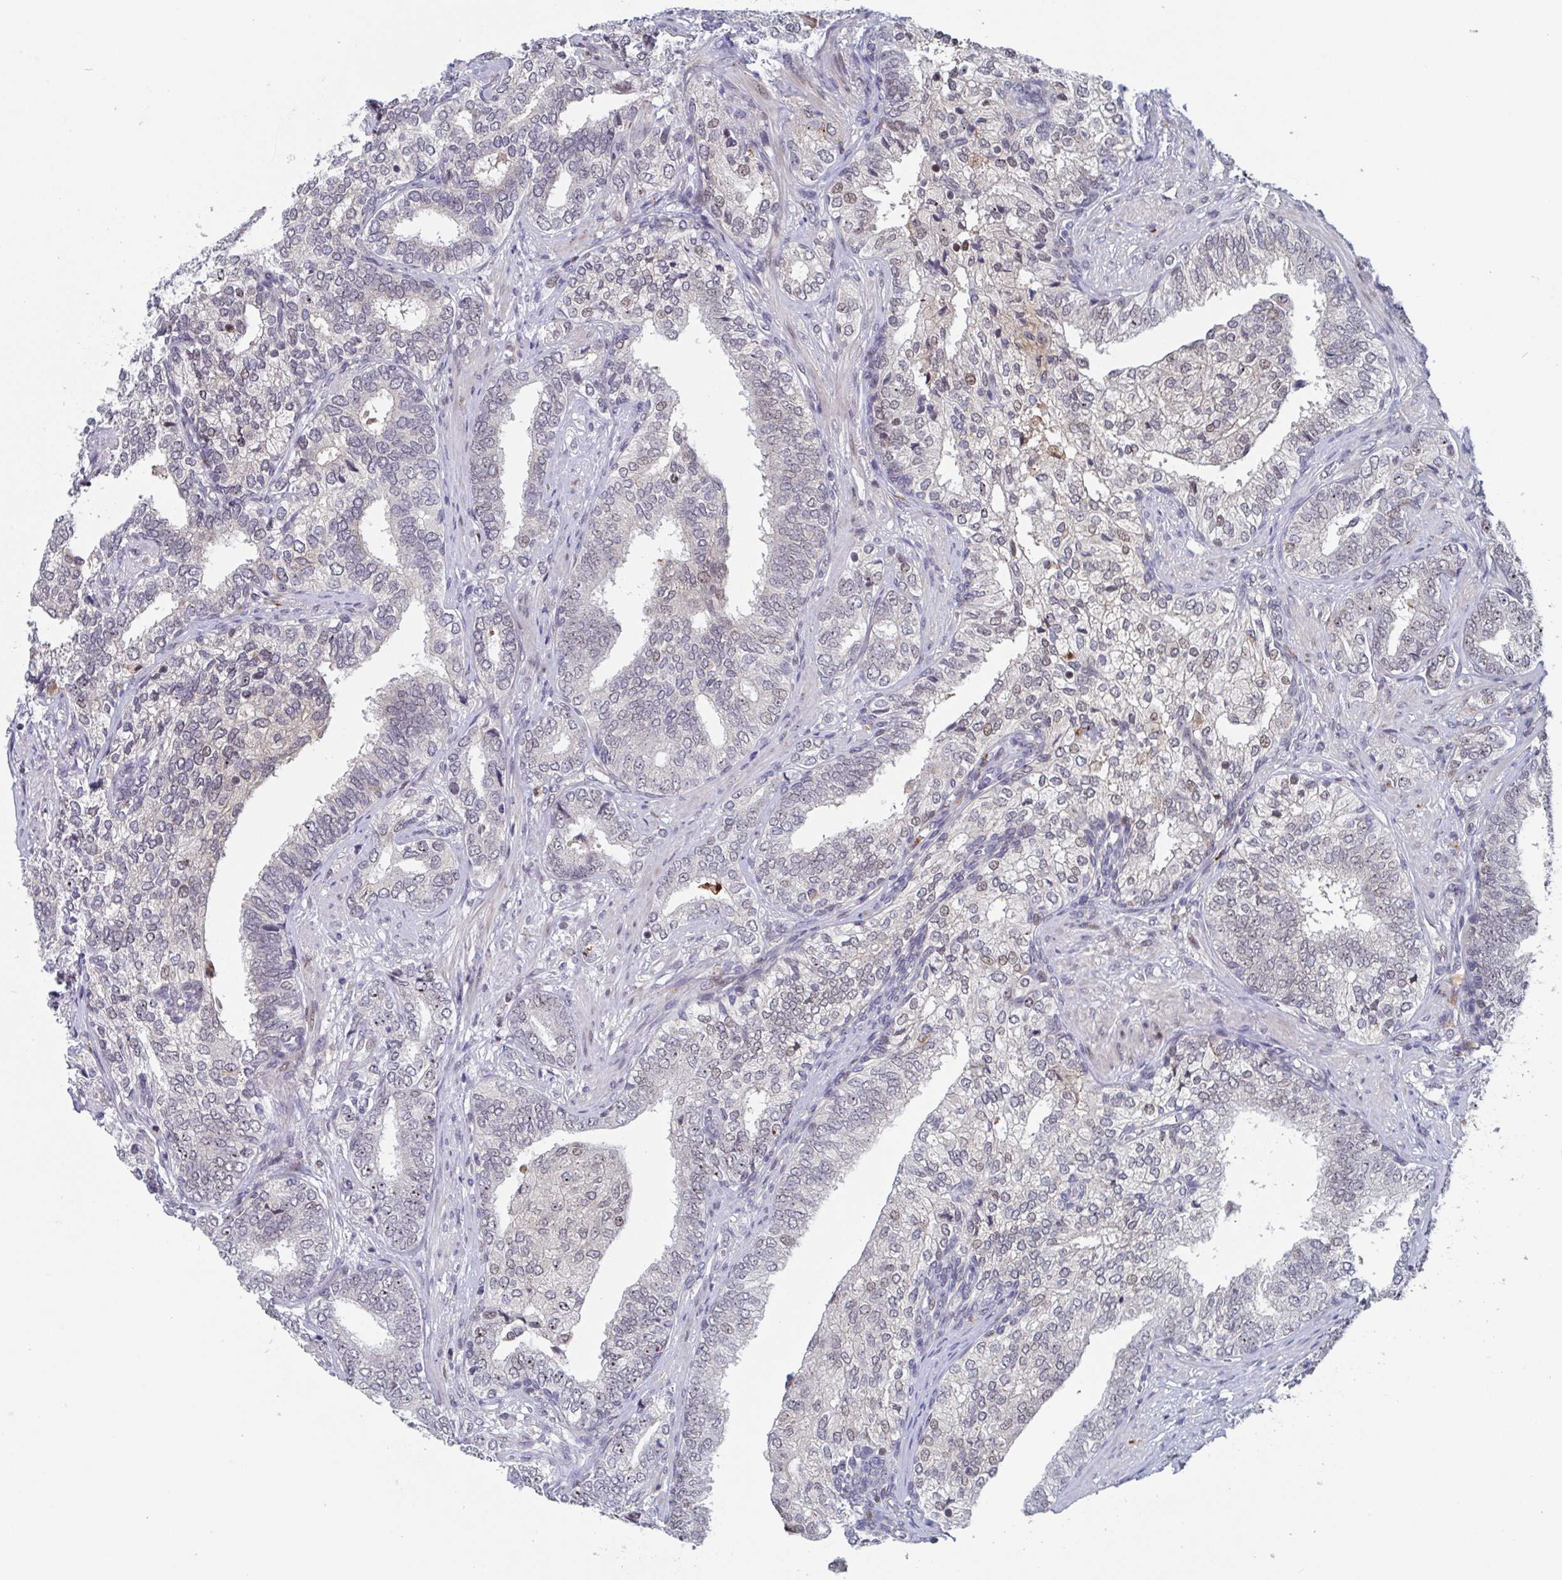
{"staining": {"intensity": "weak", "quantity": "<25%", "location": "nuclear"}, "tissue": "prostate cancer", "cell_type": "Tumor cells", "image_type": "cancer", "snomed": [{"axis": "morphology", "description": "Adenocarcinoma, High grade"}, {"axis": "topography", "description": "Prostate"}], "caption": "Human prostate cancer (adenocarcinoma (high-grade)) stained for a protein using immunohistochemistry reveals no positivity in tumor cells.", "gene": "RNF212", "patient": {"sex": "male", "age": 72}}